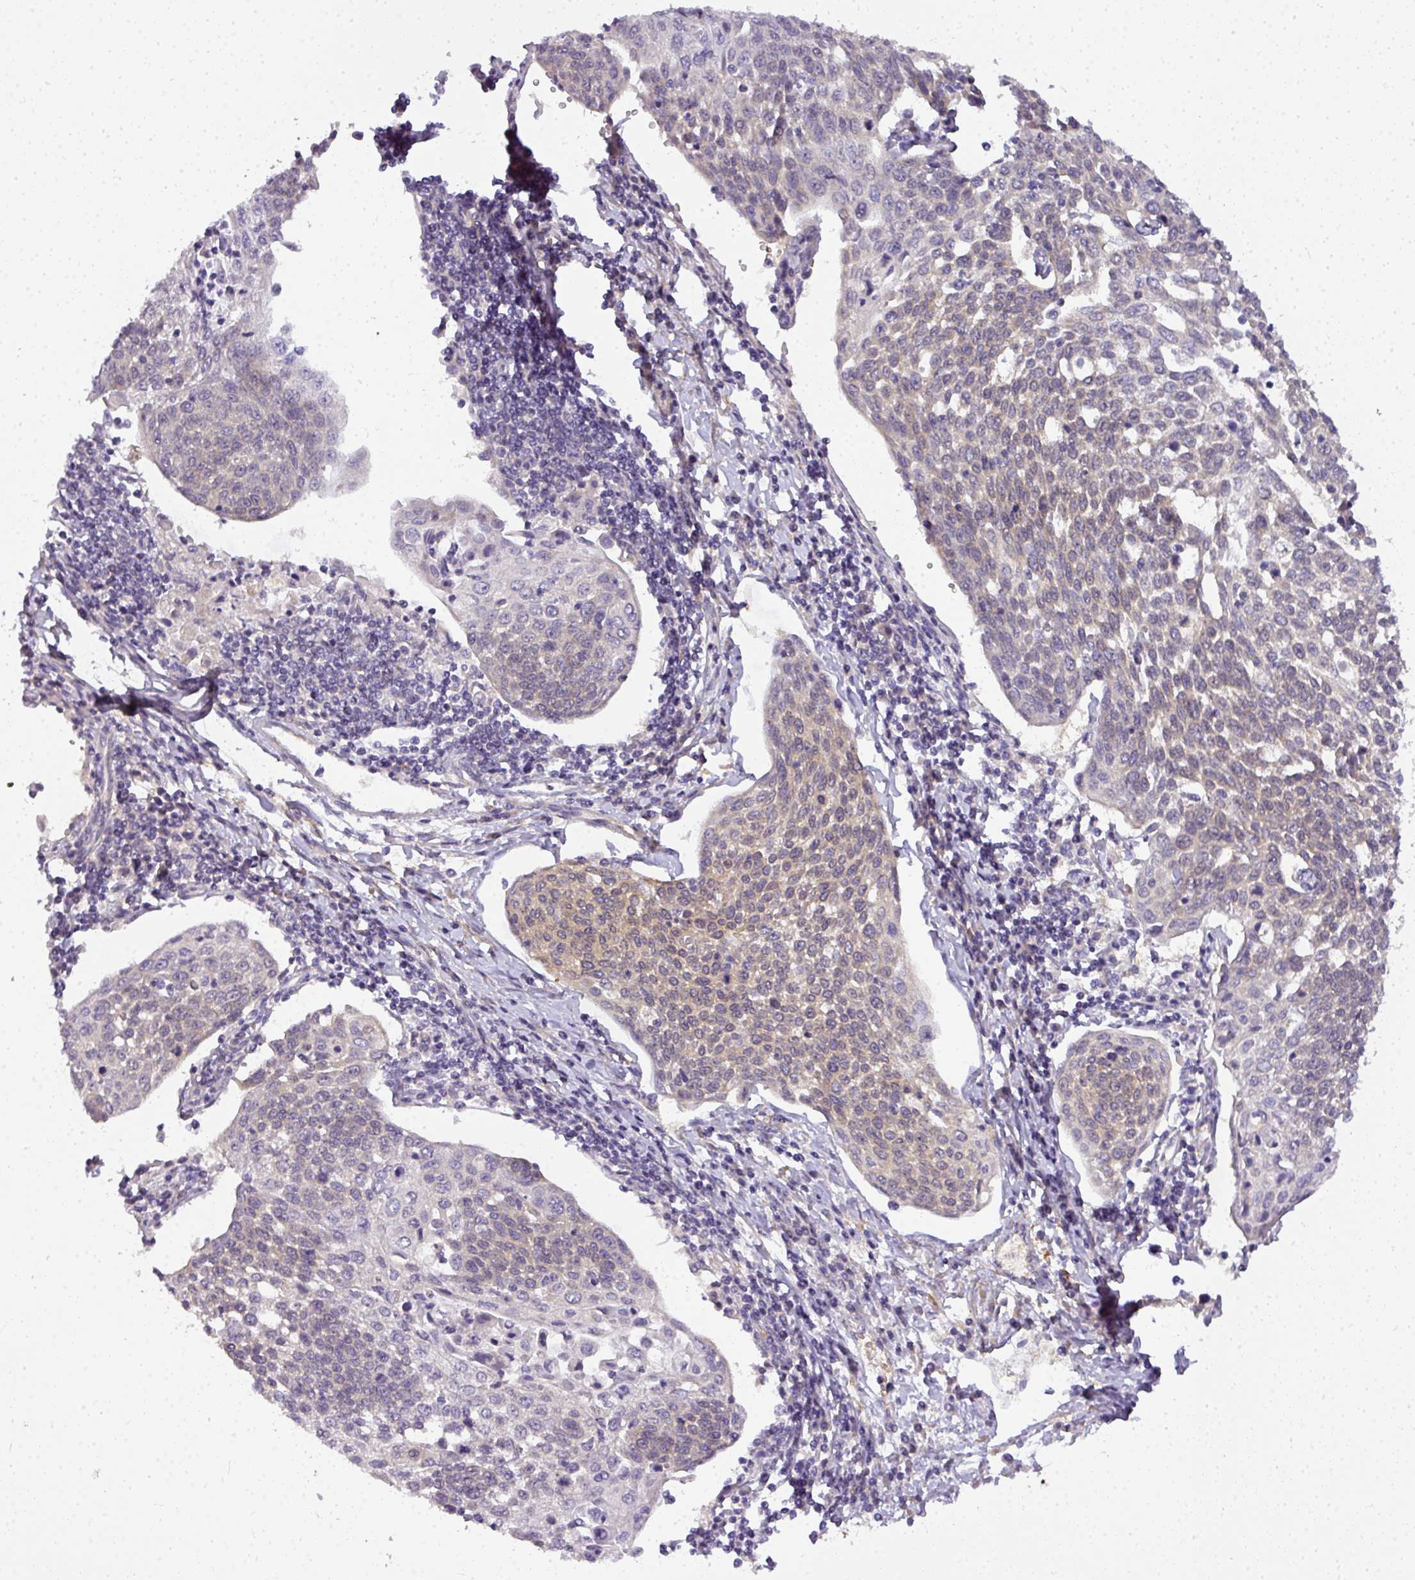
{"staining": {"intensity": "moderate", "quantity": "25%-75%", "location": "cytoplasmic/membranous,nuclear"}, "tissue": "cervical cancer", "cell_type": "Tumor cells", "image_type": "cancer", "snomed": [{"axis": "morphology", "description": "Squamous cell carcinoma, NOS"}, {"axis": "topography", "description": "Cervix"}], "caption": "High-magnification brightfield microscopy of cervical cancer (squamous cell carcinoma) stained with DAB (3,3'-diaminobenzidine) (brown) and counterstained with hematoxylin (blue). tumor cells exhibit moderate cytoplasmic/membranous and nuclear positivity is appreciated in about25%-75% of cells. The protein is shown in brown color, while the nuclei are stained blue.", "gene": "ADH5", "patient": {"sex": "female", "age": 34}}